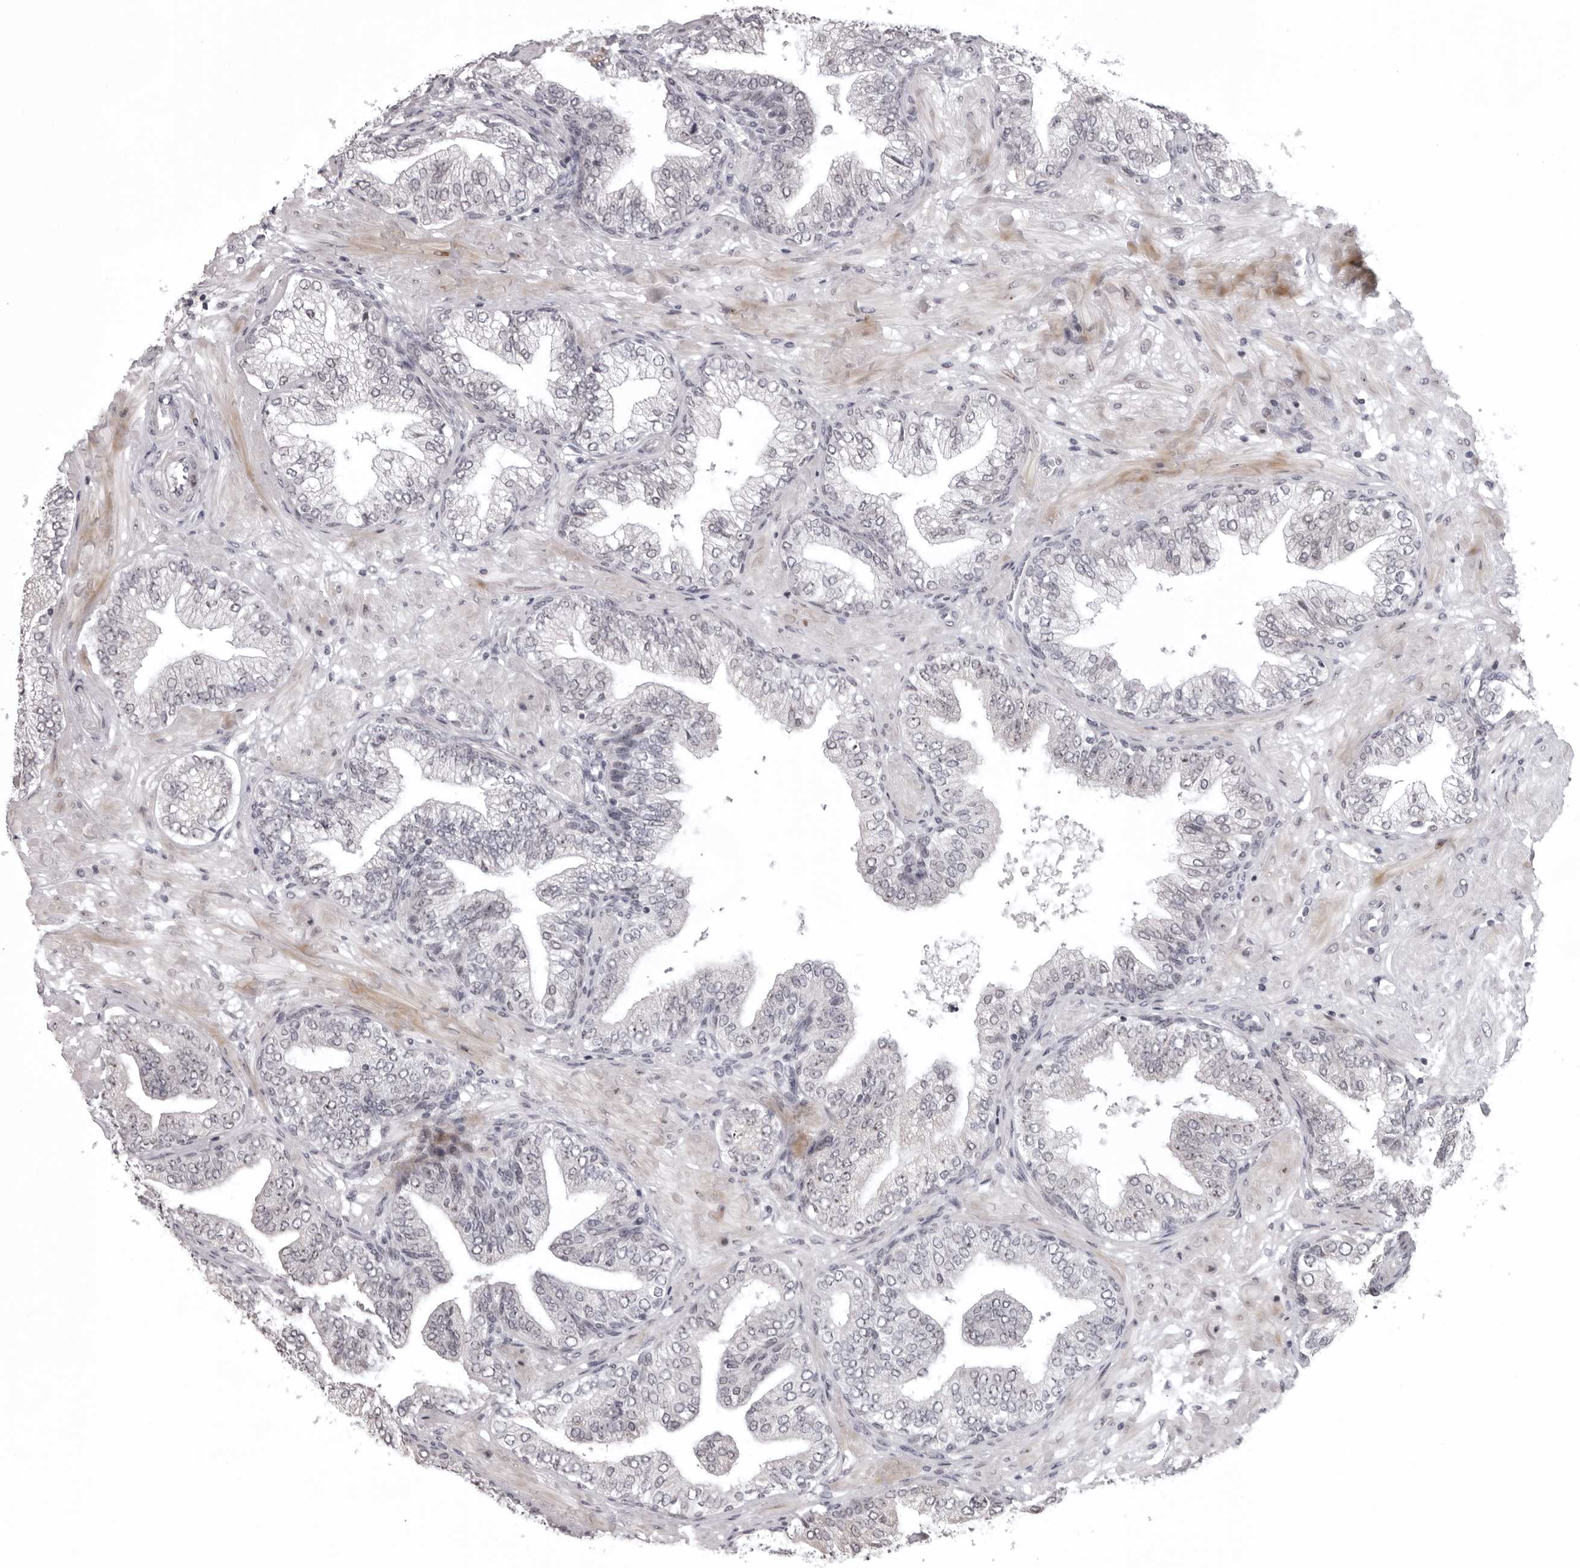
{"staining": {"intensity": "strong", "quantity": "25%-75%", "location": "nuclear"}, "tissue": "prostate cancer", "cell_type": "Tumor cells", "image_type": "cancer", "snomed": [{"axis": "morphology", "description": "Adenocarcinoma, High grade"}, {"axis": "topography", "description": "Prostate"}], "caption": "An IHC micrograph of neoplastic tissue is shown. Protein staining in brown shows strong nuclear positivity in prostate cancer within tumor cells.", "gene": "HELZ", "patient": {"sex": "male", "age": 59}}